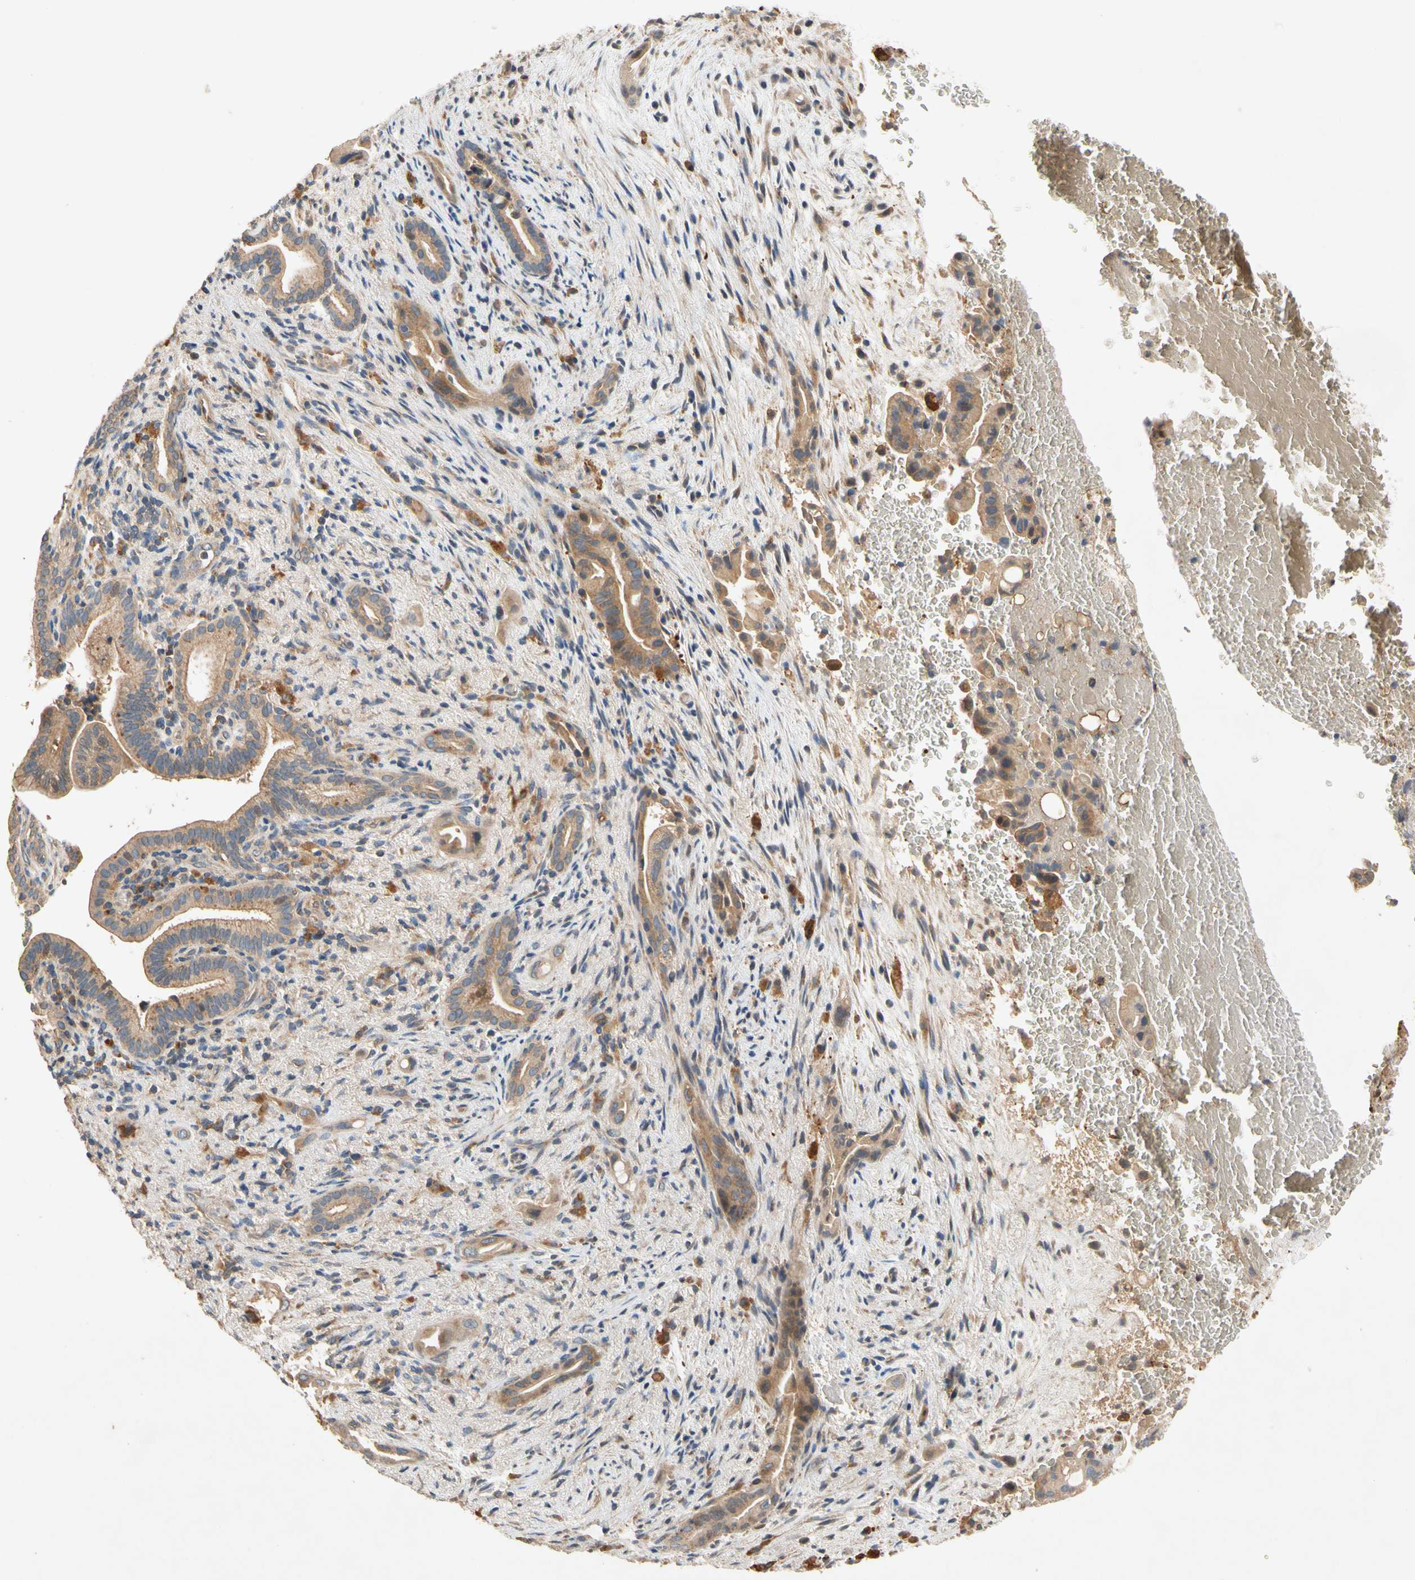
{"staining": {"intensity": "moderate", "quantity": ">75%", "location": "cytoplasmic/membranous"}, "tissue": "liver cancer", "cell_type": "Tumor cells", "image_type": "cancer", "snomed": [{"axis": "morphology", "description": "Cholangiocarcinoma"}, {"axis": "topography", "description": "Liver"}], "caption": "IHC micrograph of neoplastic tissue: human liver cancer (cholangiocarcinoma) stained using immunohistochemistry reveals medium levels of moderate protein expression localized specifically in the cytoplasmic/membranous of tumor cells, appearing as a cytoplasmic/membranous brown color.", "gene": "USP46", "patient": {"sex": "female", "age": 68}}